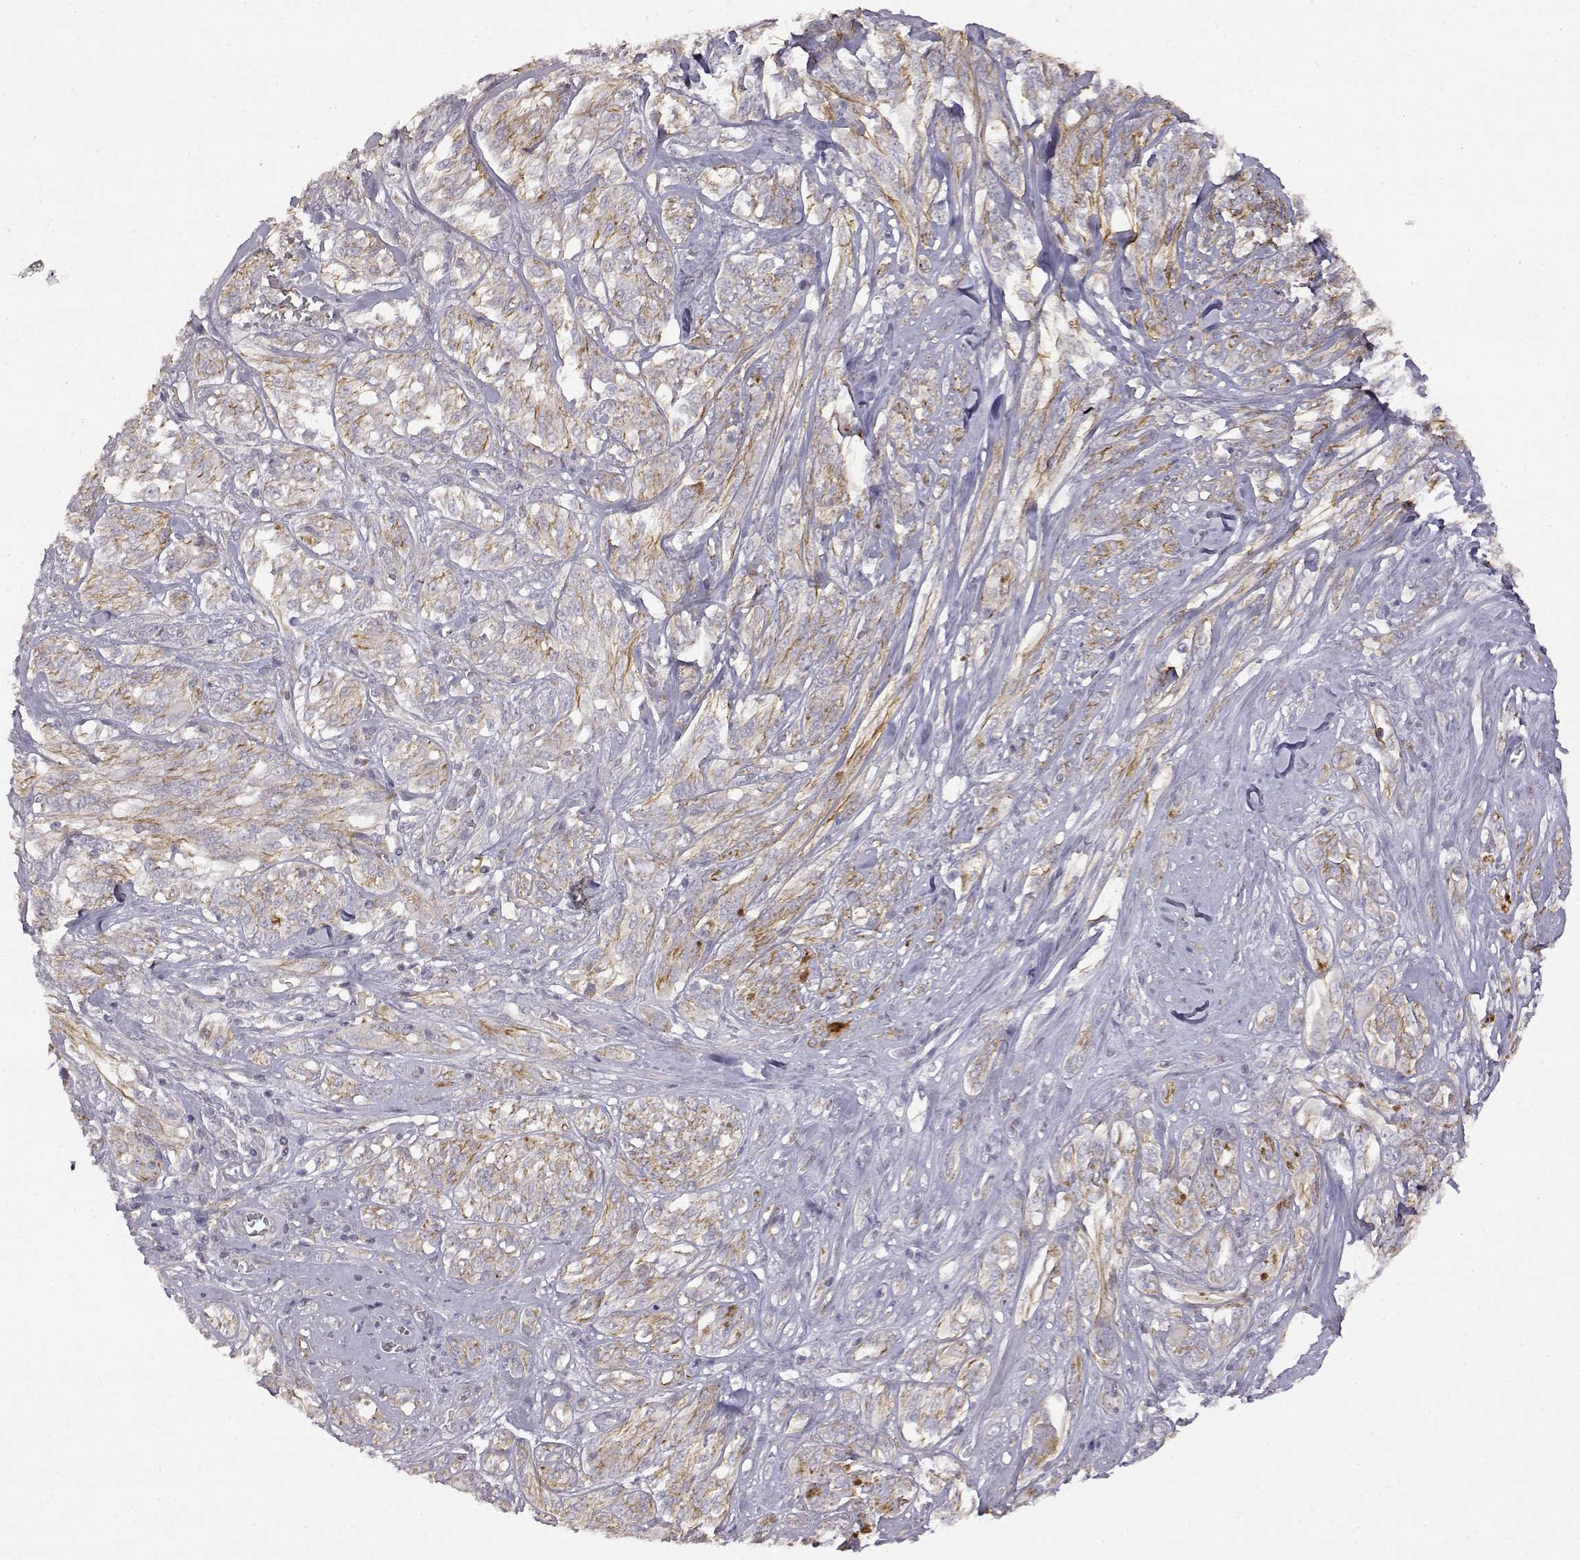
{"staining": {"intensity": "weak", "quantity": "<25%", "location": "cytoplasmic/membranous"}, "tissue": "melanoma", "cell_type": "Tumor cells", "image_type": "cancer", "snomed": [{"axis": "morphology", "description": "Malignant melanoma, NOS"}, {"axis": "topography", "description": "Skin"}], "caption": "The micrograph displays no significant positivity in tumor cells of malignant melanoma.", "gene": "DDC", "patient": {"sex": "female", "age": 91}}